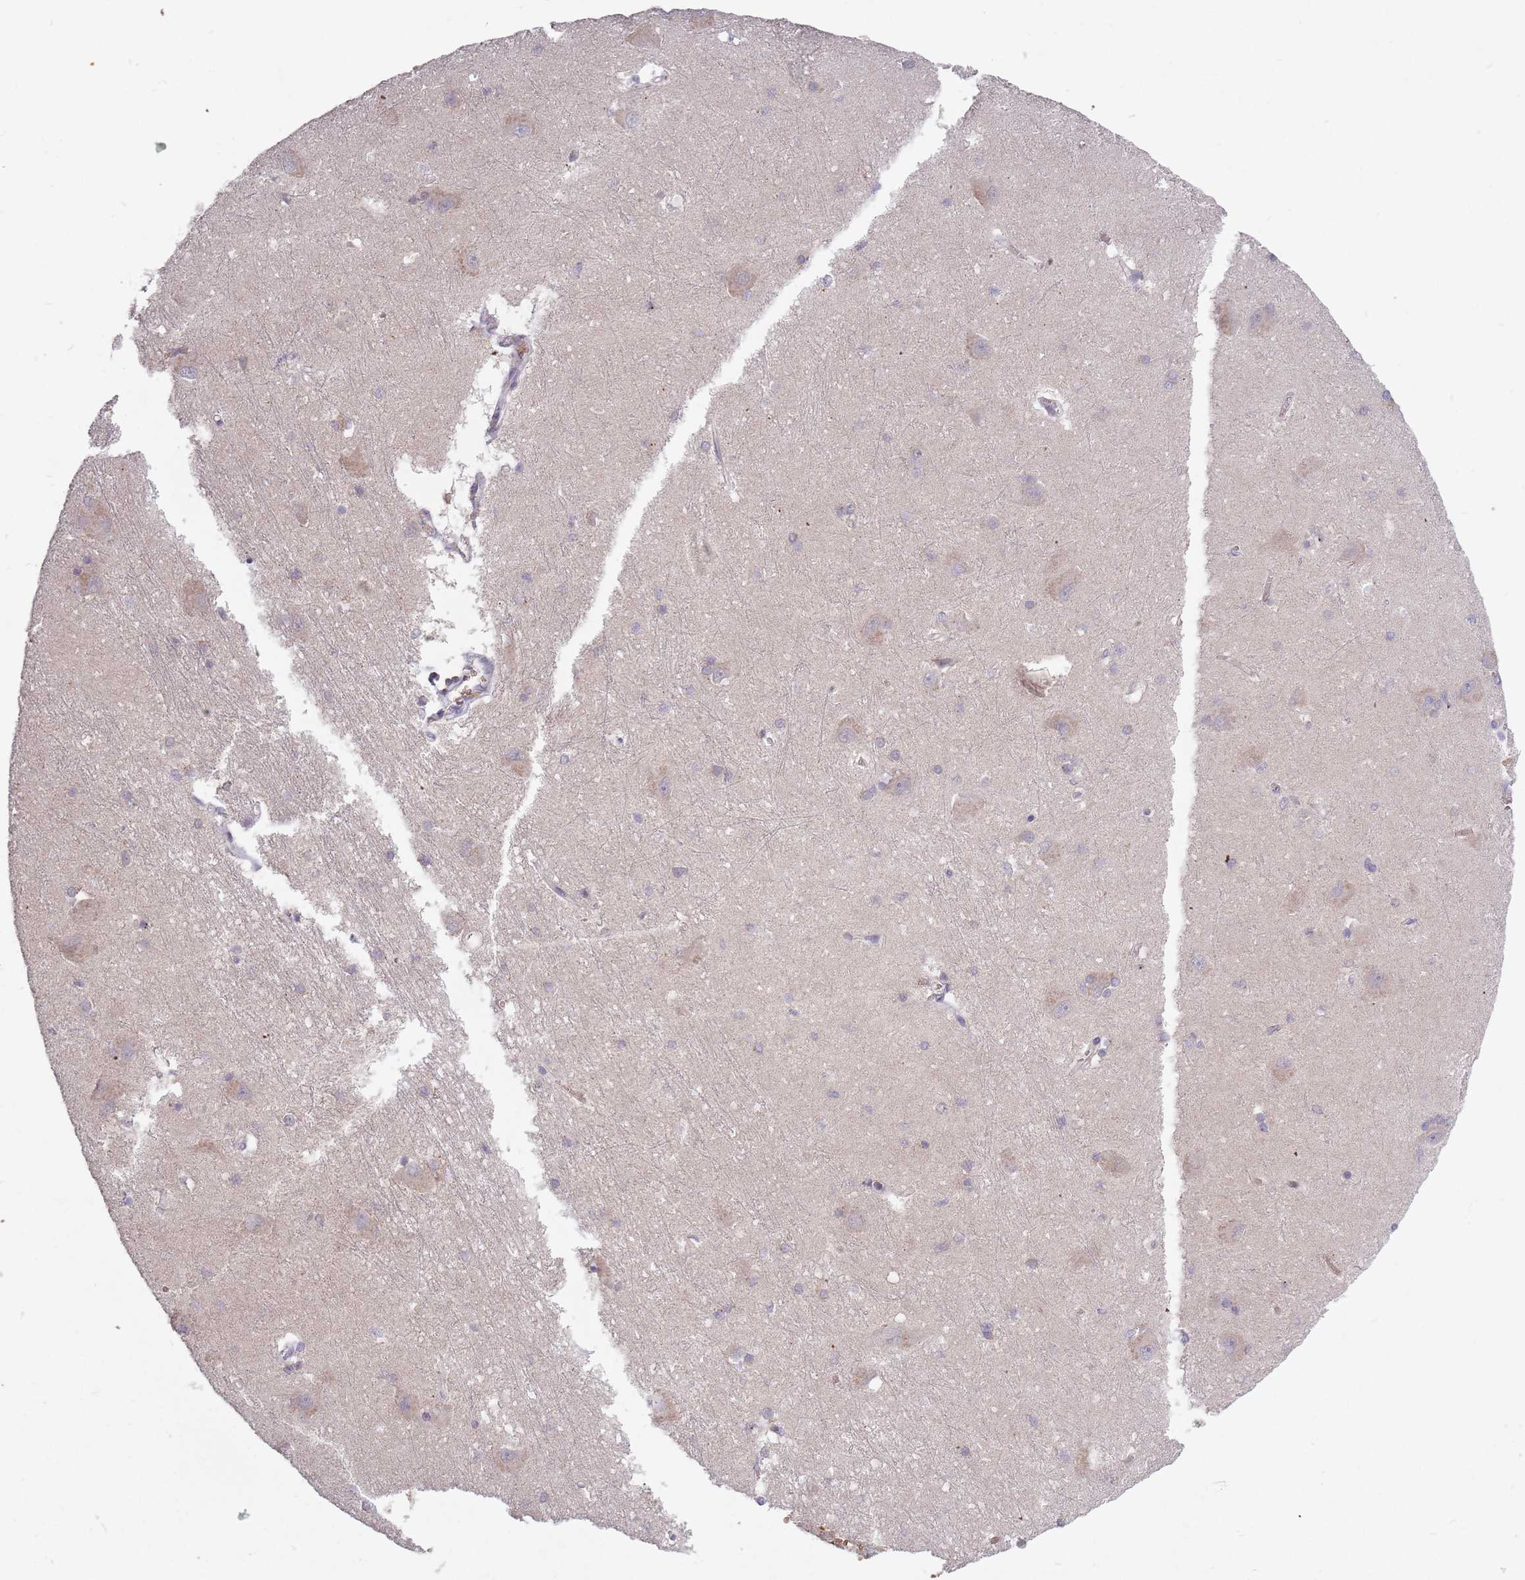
{"staining": {"intensity": "weak", "quantity": "<25%", "location": "cytoplasmic/membranous"}, "tissue": "caudate", "cell_type": "Glial cells", "image_type": "normal", "snomed": [{"axis": "morphology", "description": "Normal tissue, NOS"}, {"axis": "topography", "description": "Lateral ventricle wall"}], "caption": "A micrograph of human caudate is negative for staining in glial cells.", "gene": "ASB13", "patient": {"sex": "male", "age": 37}}